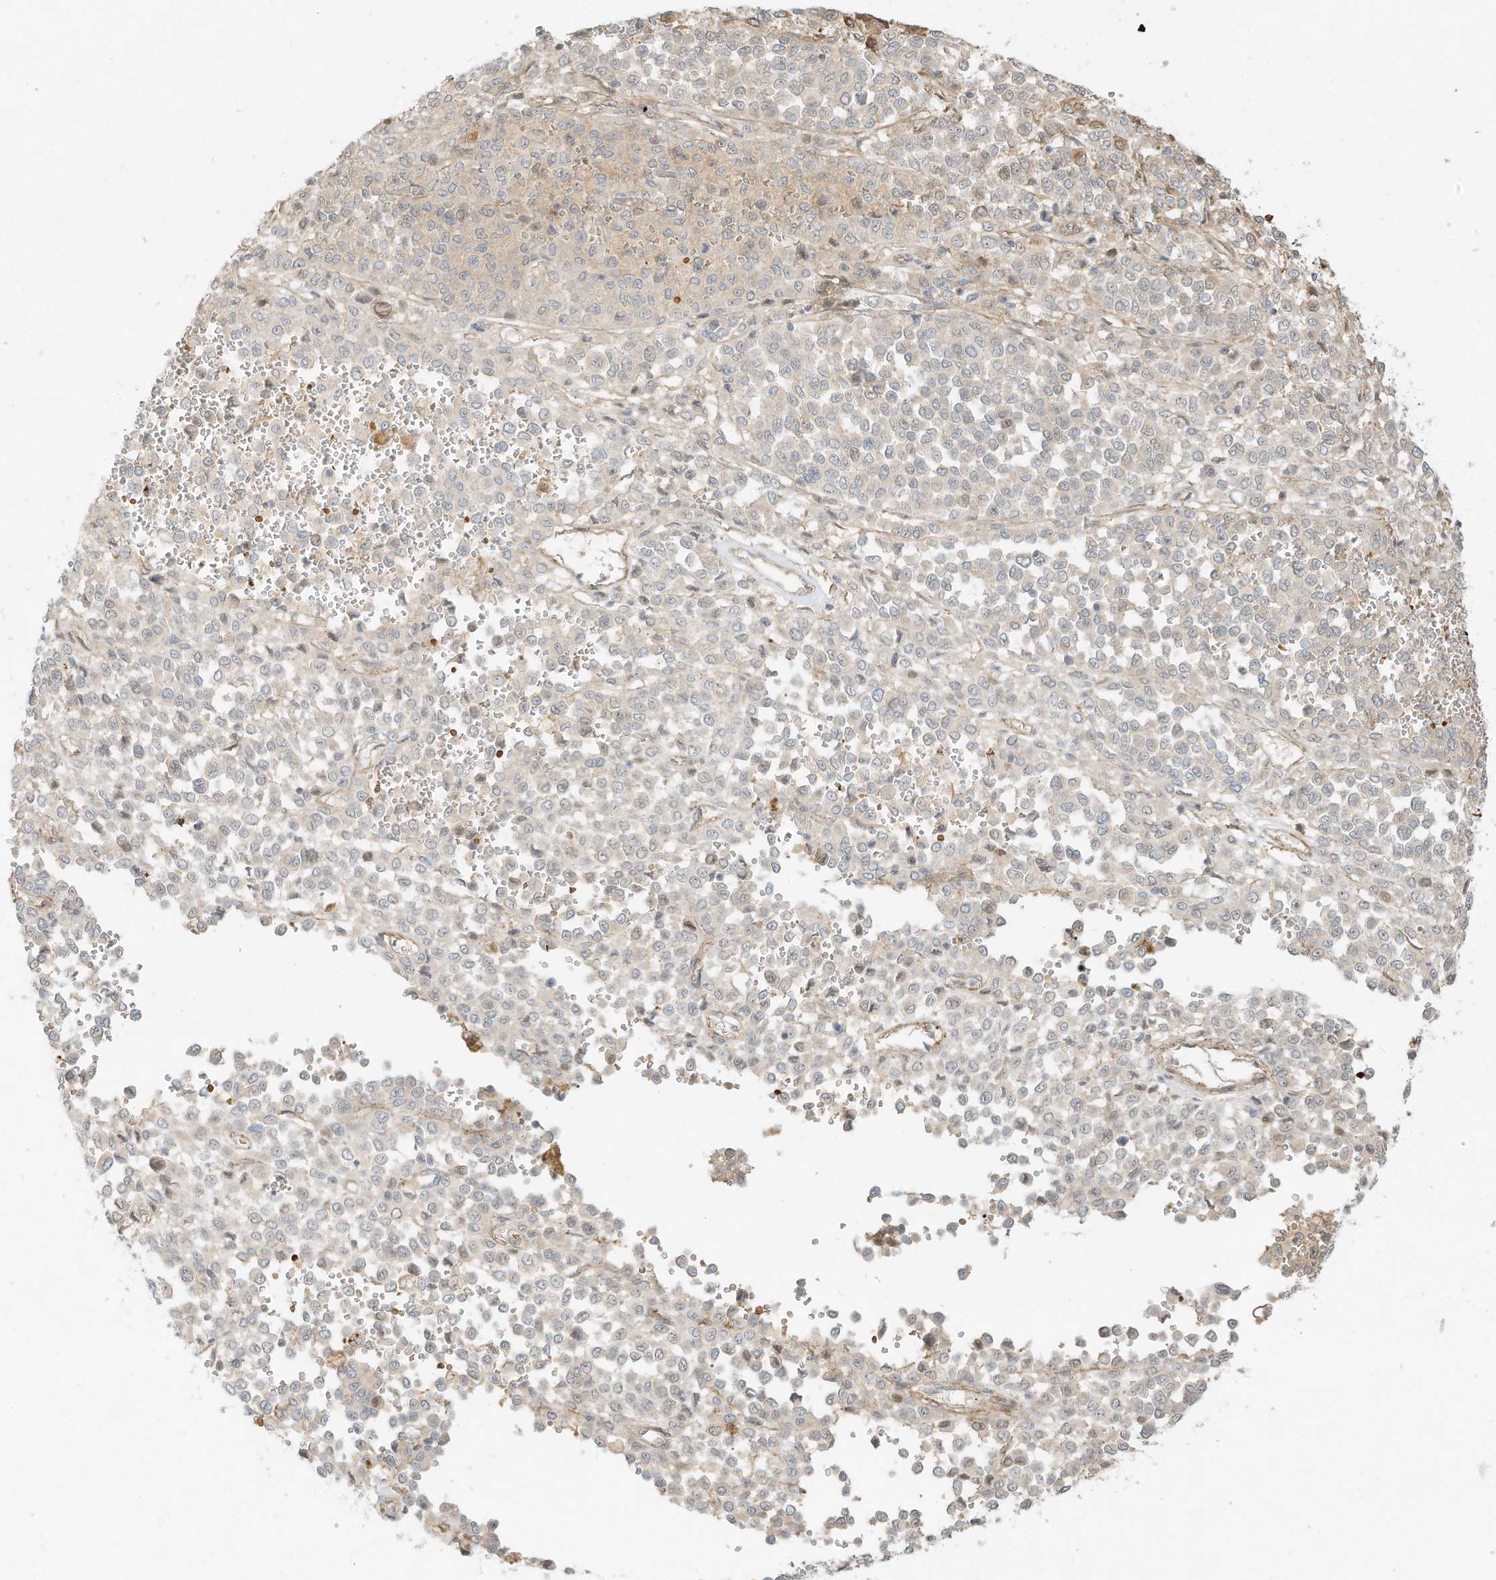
{"staining": {"intensity": "negative", "quantity": "none", "location": "none"}, "tissue": "melanoma", "cell_type": "Tumor cells", "image_type": "cancer", "snomed": [{"axis": "morphology", "description": "Malignant melanoma, Metastatic site"}, {"axis": "topography", "description": "Pancreas"}], "caption": "Melanoma stained for a protein using immunohistochemistry (IHC) shows no positivity tumor cells.", "gene": "OFD1", "patient": {"sex": "female", "age": 30}}